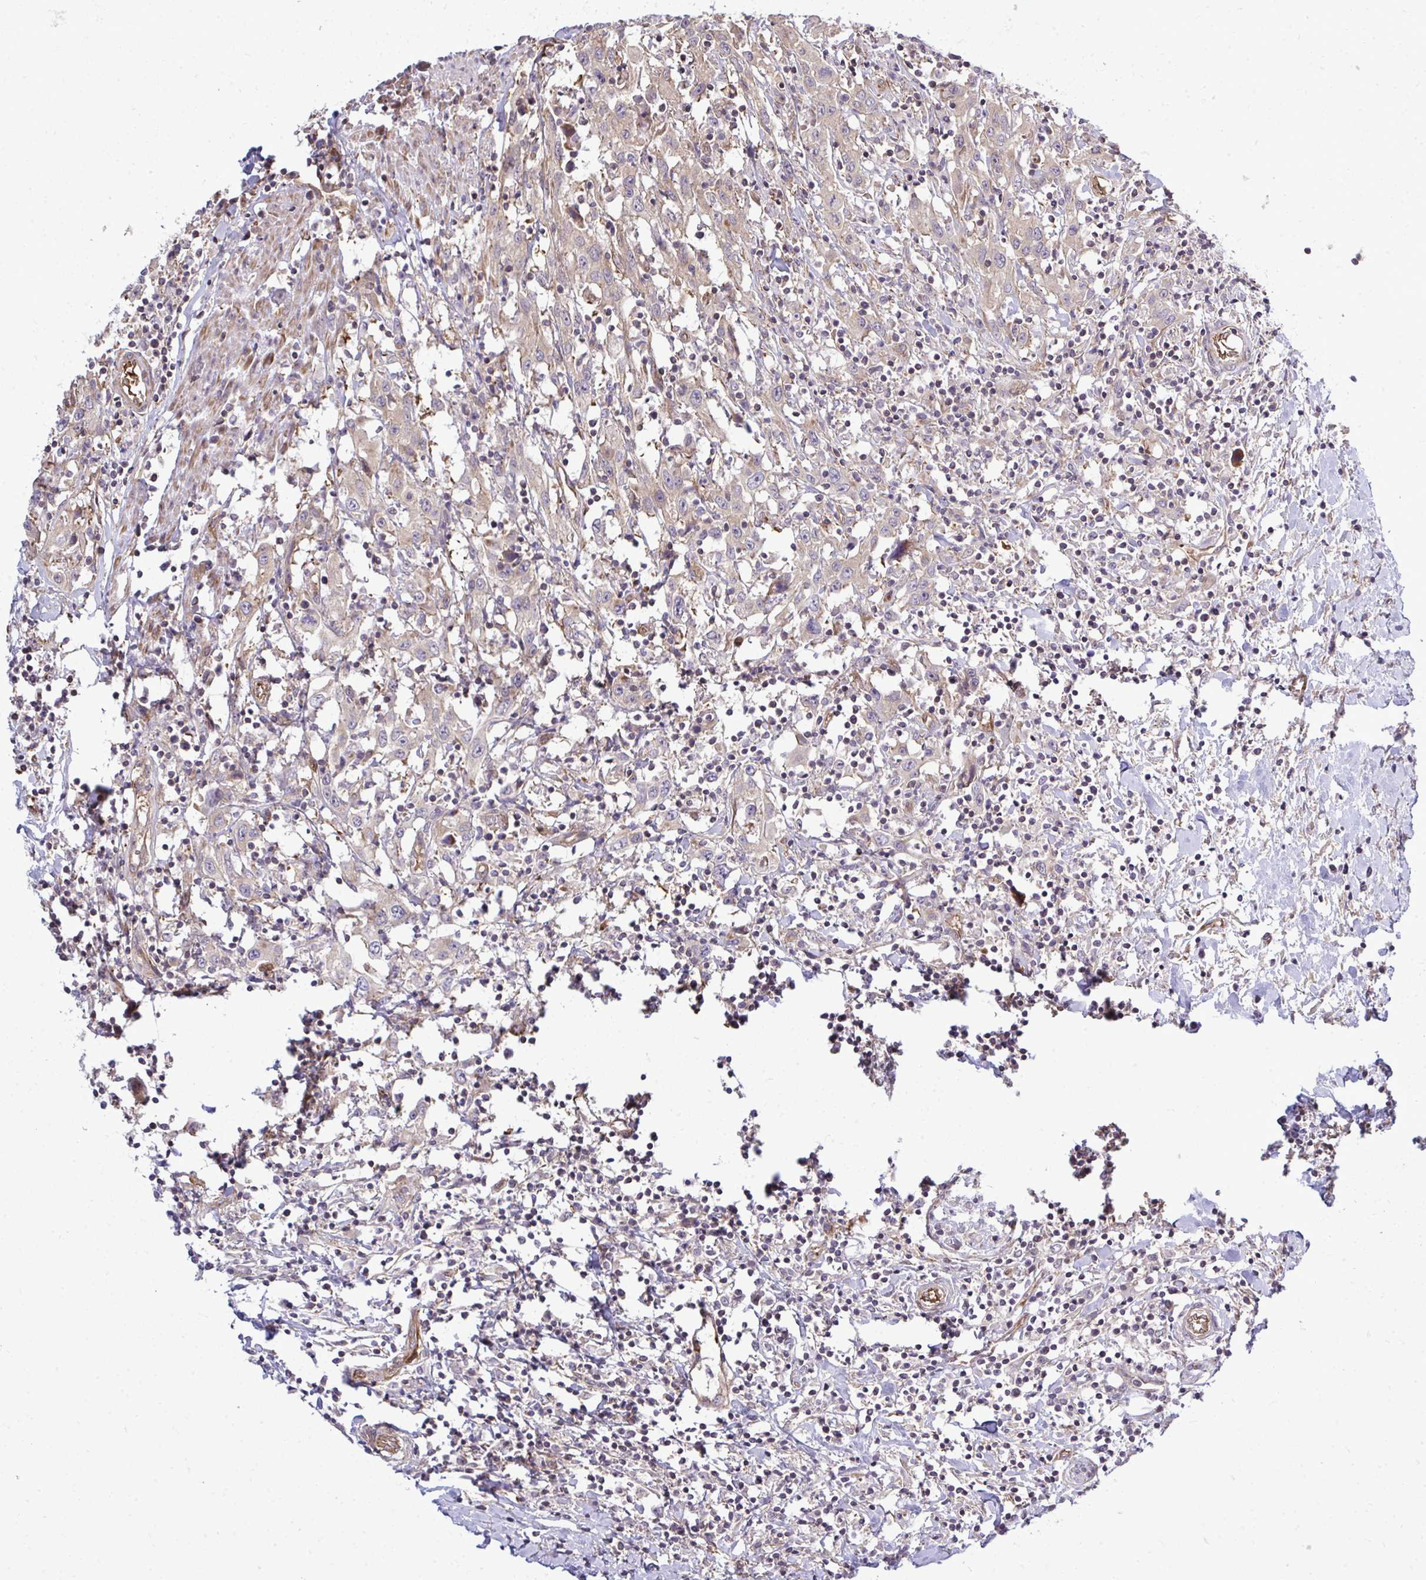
{"staining": {"intensity": "weak", "quantity": ">75%", "location": "cytoplasmic/membranous"}, "tissue": "urothelial cancer", "cell_type": "Tumor cells", "image_type": "cancer", "snomed": [{"axis": "morphology", "description": "Urothelial carcinoma, High grade"}, {"axis": "topography", "description": "Urinary bladder"}], "caption": "High-grade urothelial carcinoma stained for a protein (brown) demonstrates weak cytoplasmic/membranous positive positivity in approximately >75% of tumor cells.", "gene": "FUT10", "patient": {"sex": "male", "age": 61}}